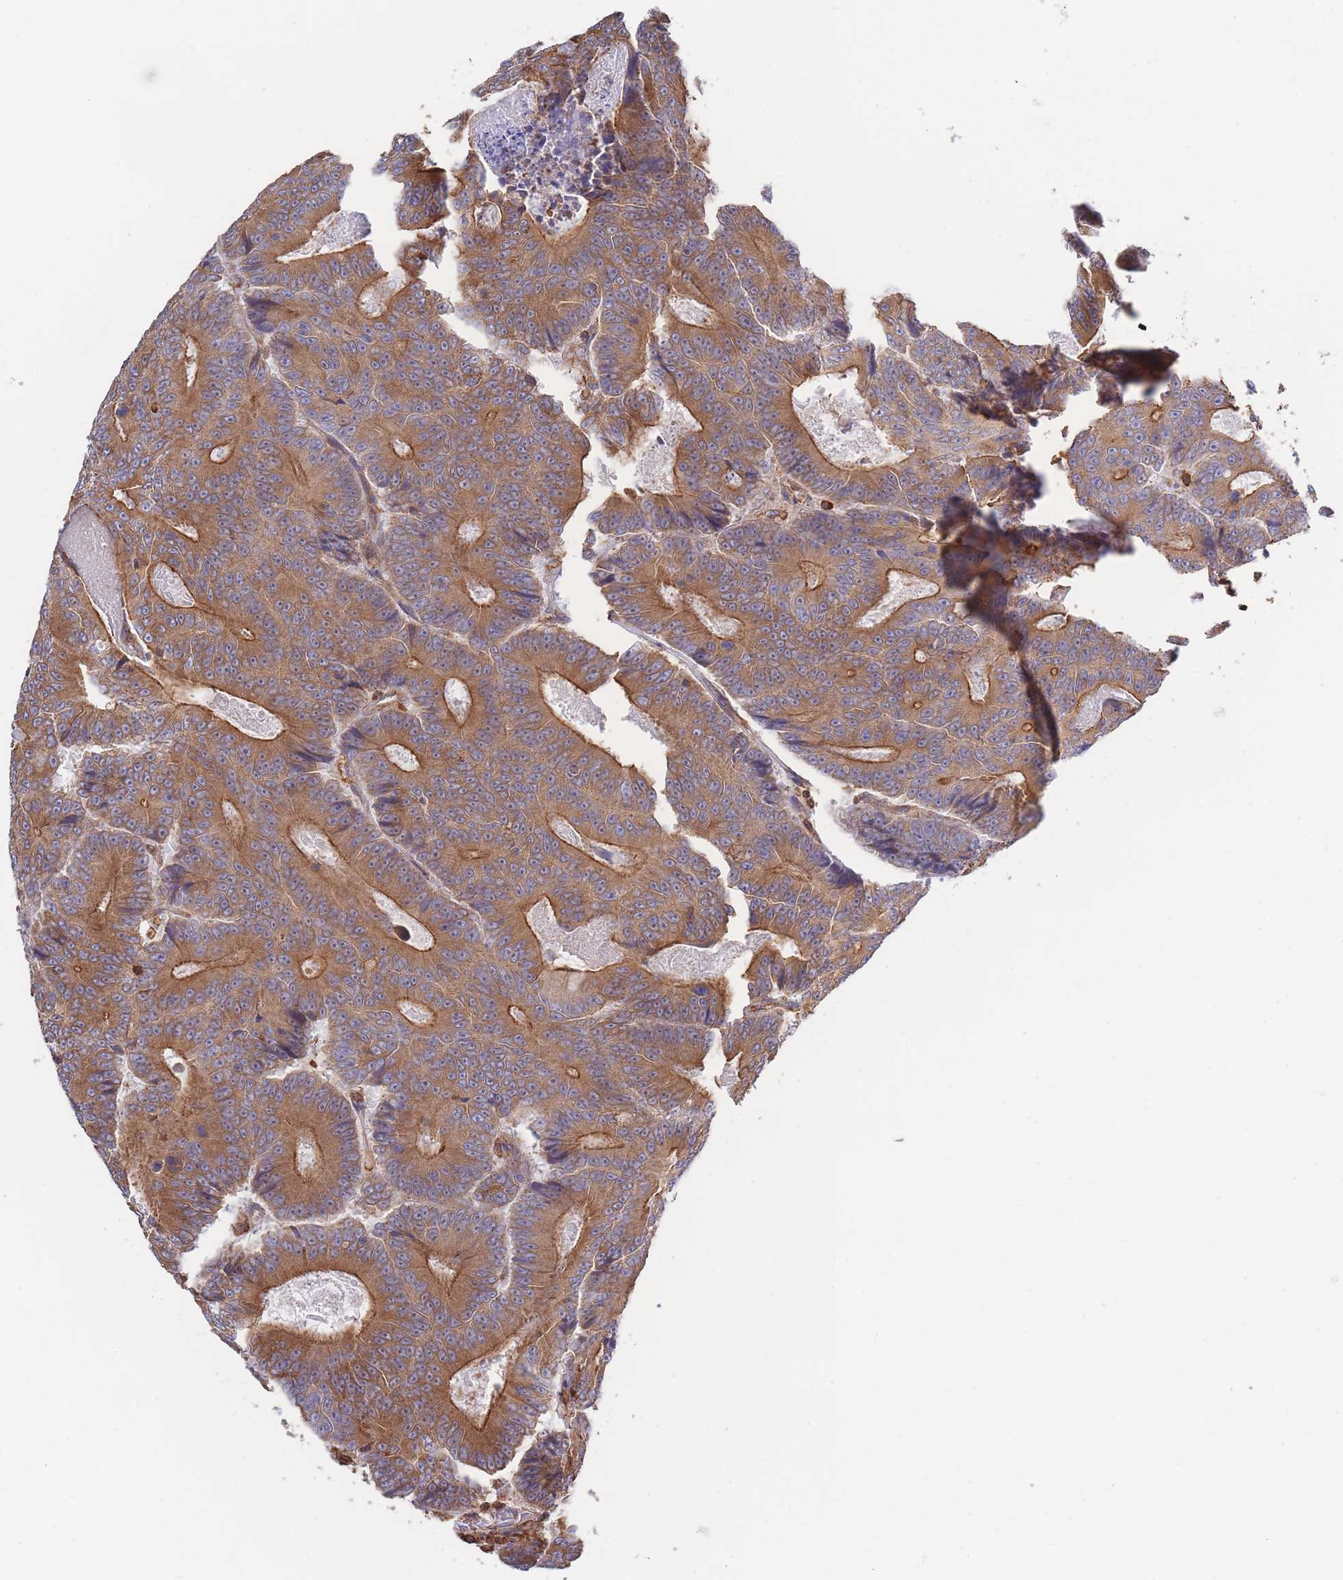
{"staining": {"intensity": "strong", "quantity": ">75%", "location": "cytoplasmic/membranous"}, "tissue": "colorectal cancer", "cell_type": "Tumor cells", "image_type": "cancer", "snomed": [{"axis": "morphology", "description": "Adenocarcinoma, NOS"}, {"axis": "topography", "description": "Colon"}], "caption": "Human colorectal adenocarcinoma stained with a protein marker displays strong staining in tumor cells.", "gene": "LRRN4CL", "patient": {"sex": "male", "age": 83}}